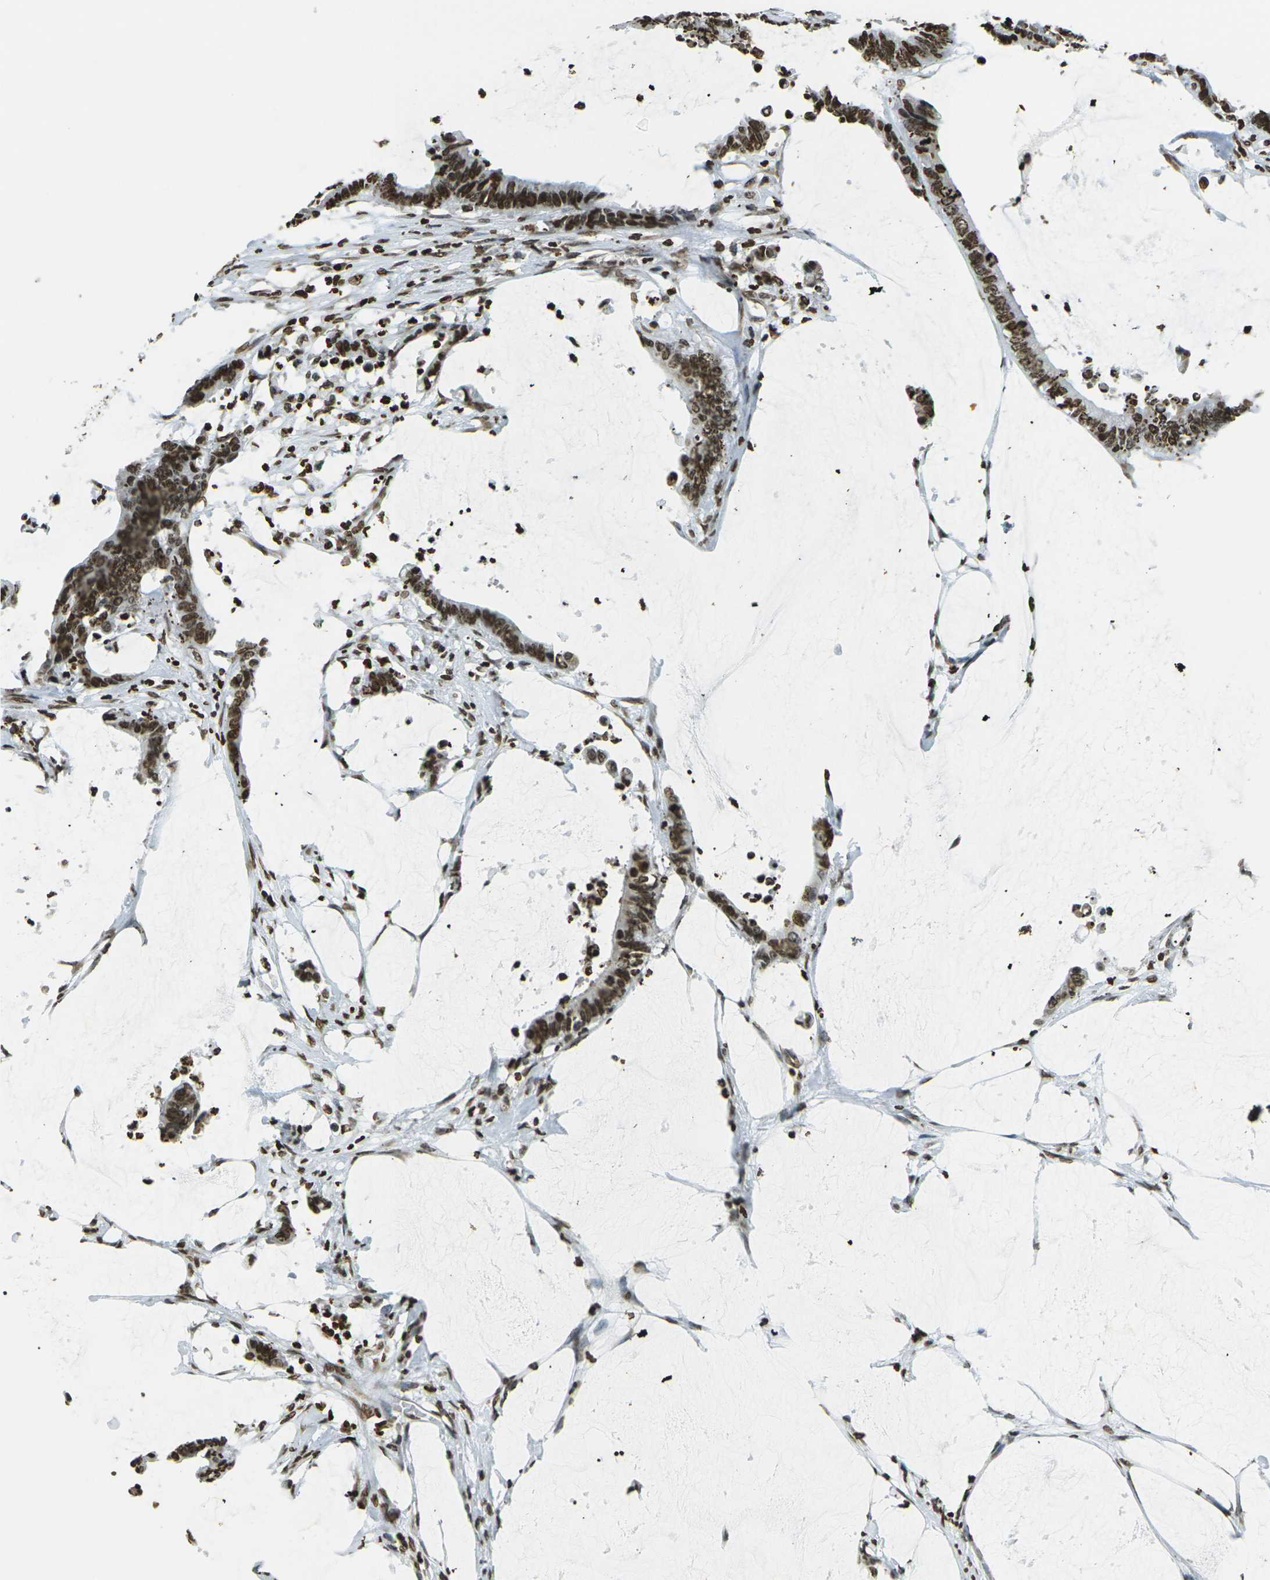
{"staining": {"intensity": "strong", "quantity": ">75%", "location": "nuclear"}, "tissue": "colorectal cancer", "cell_type": "Tumor cells", "image_type": "cancer", "snomed": [{"axis": "morphology", "description": "Adenocarcinoma, NOS"}, {"axis": "topography", "description": "Rectum"}], "caption": "Protein expression analysis of colorectal cancer reveals strong nuclear staining in about >75% of tumor cells. Nuclei are stained in blue.", "gene": "H1-2", "patient": {"sex": "female", "age": 66}}